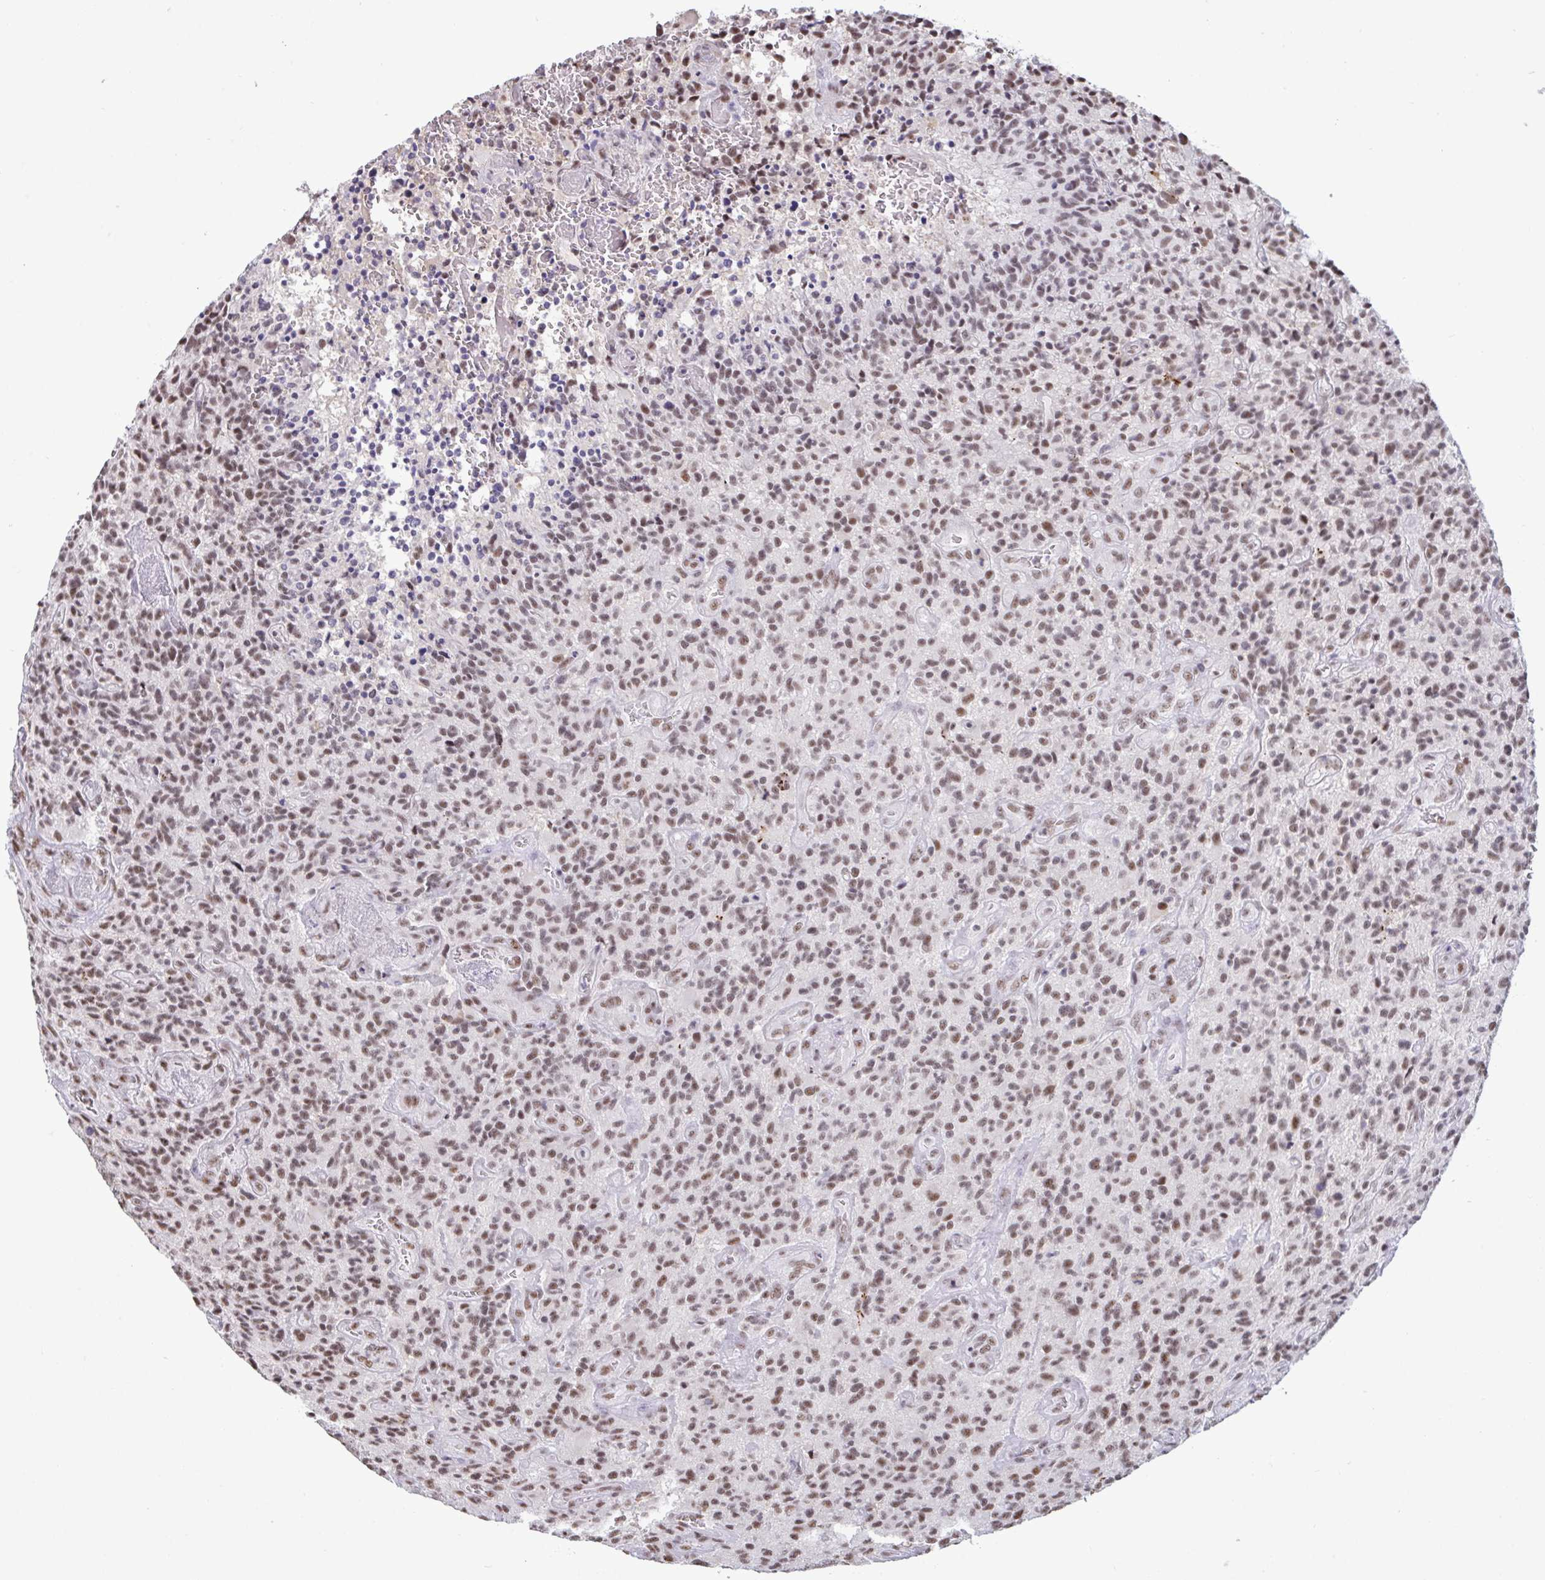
{"staining": {"intensity": "moderate", "quantity": ">75%", "location": "nuclear"}, "tissue": "glioma", "cell_type": "Tumor cells", "image_type": "cancer", "snomed": [{"axis": "morphology", "description": "Glioma, malignant, High grade"}, {"axis": "topography", "description": "Brain"}], "caption": "A medium amount of moderate nuclear positivity is identified in about >75% of tumor cells in glioma tissue.", "gene": "PUF60", "patient": {"sex": "male", "age": 76}}